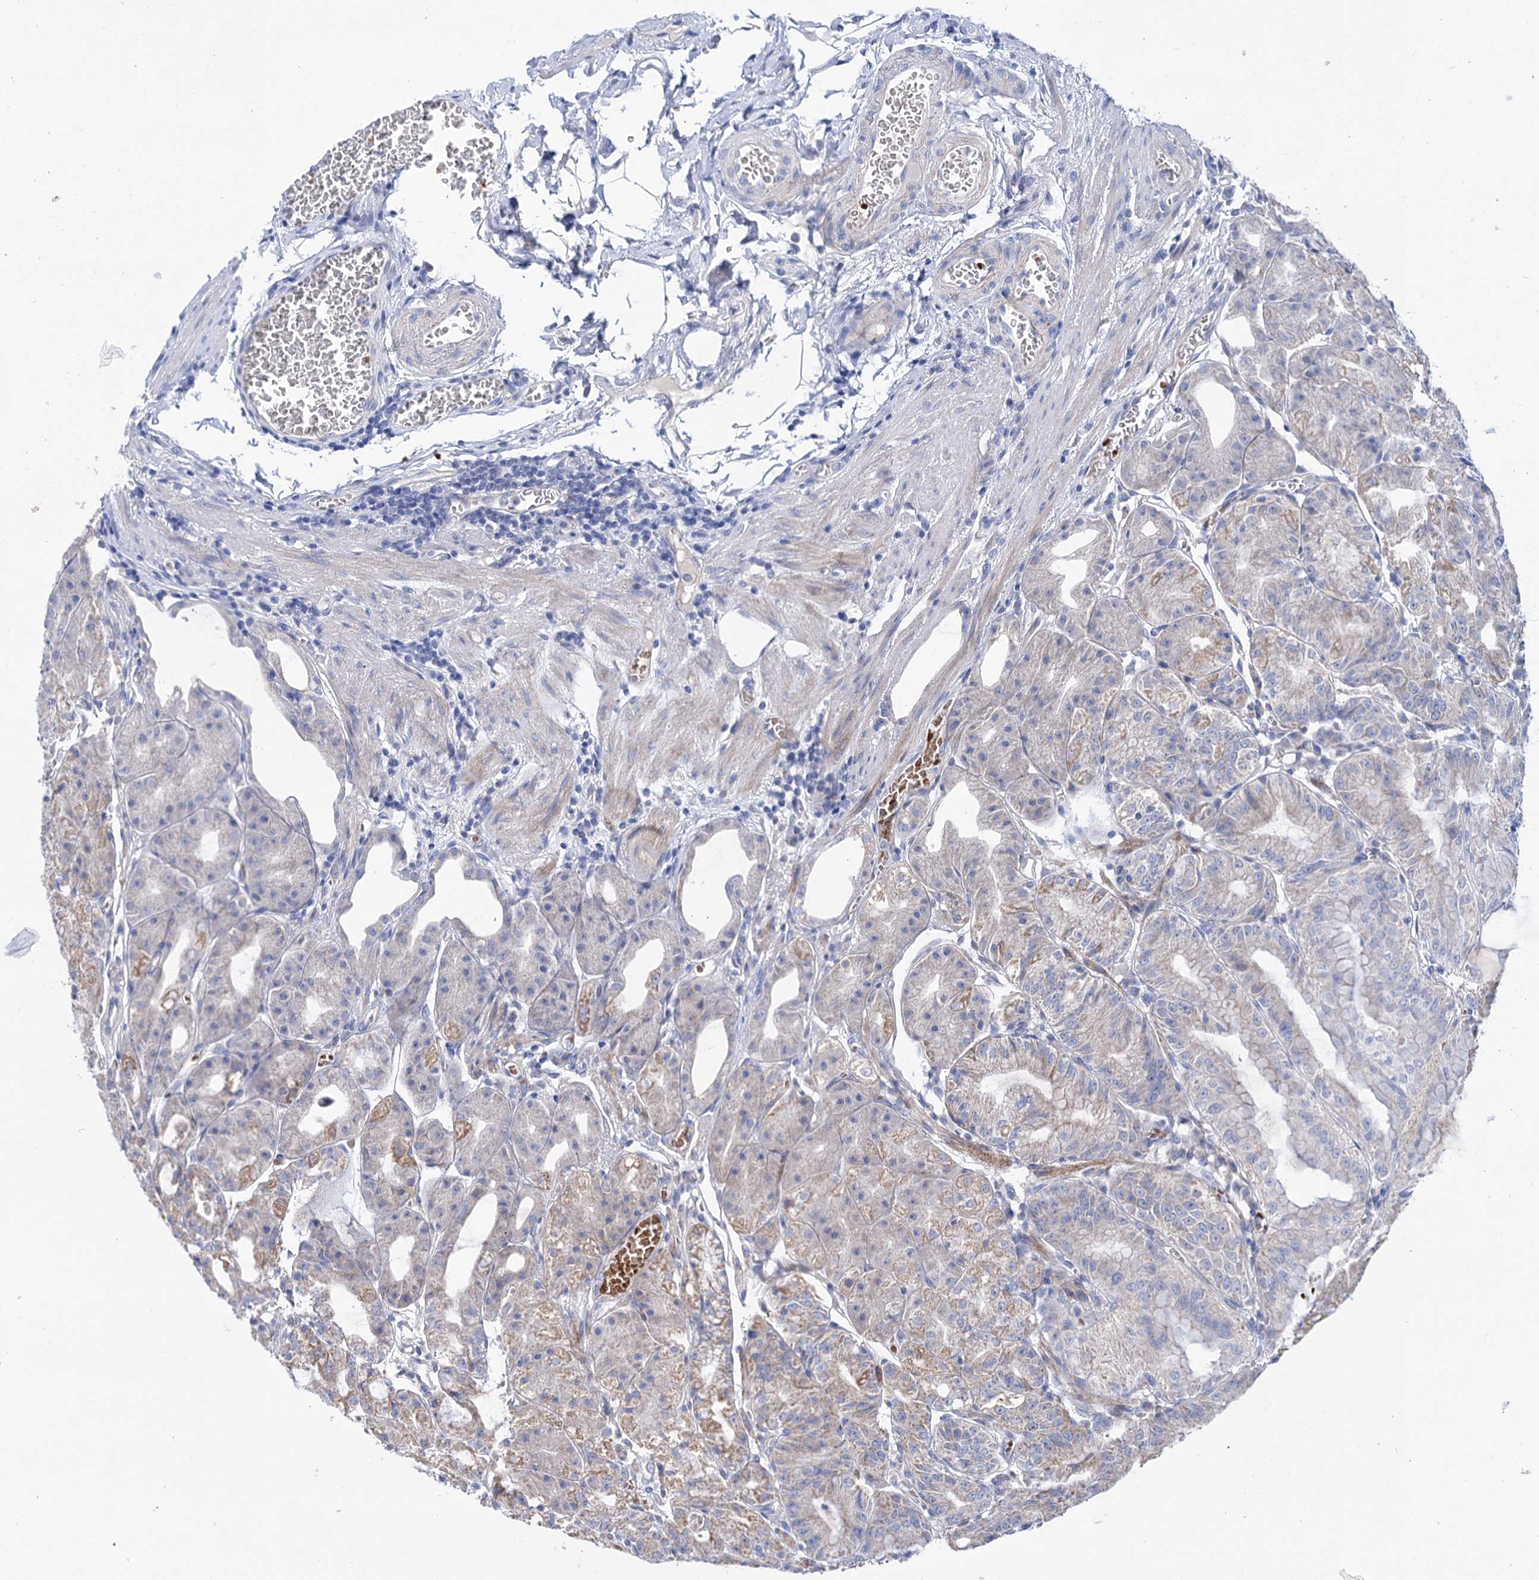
{"staining": {"intensity": "moderate", "quantity": "25%-75%", "location": "cytoplasmic/membranous"}, "tissue": "stomach", "cell_type": "Glandular cells", "image_type": "normal", "snomed": [{"axis": "morphology", "description": "Normal tissue, NOS"}, {"axis": "topography", "description": "Stomach, upper"}, {"axis": "topography", "description": "Stomach, lower"}], "caption": "An immunohistochemistry (IHC) micrograph of normal tissue is shown. Protein staining in brown shows moderate cytoplasmic/membranous positivity in stomach within glandular cells.", "gene": "YARS2", "patient": {"sex": "male", "age": 71}}